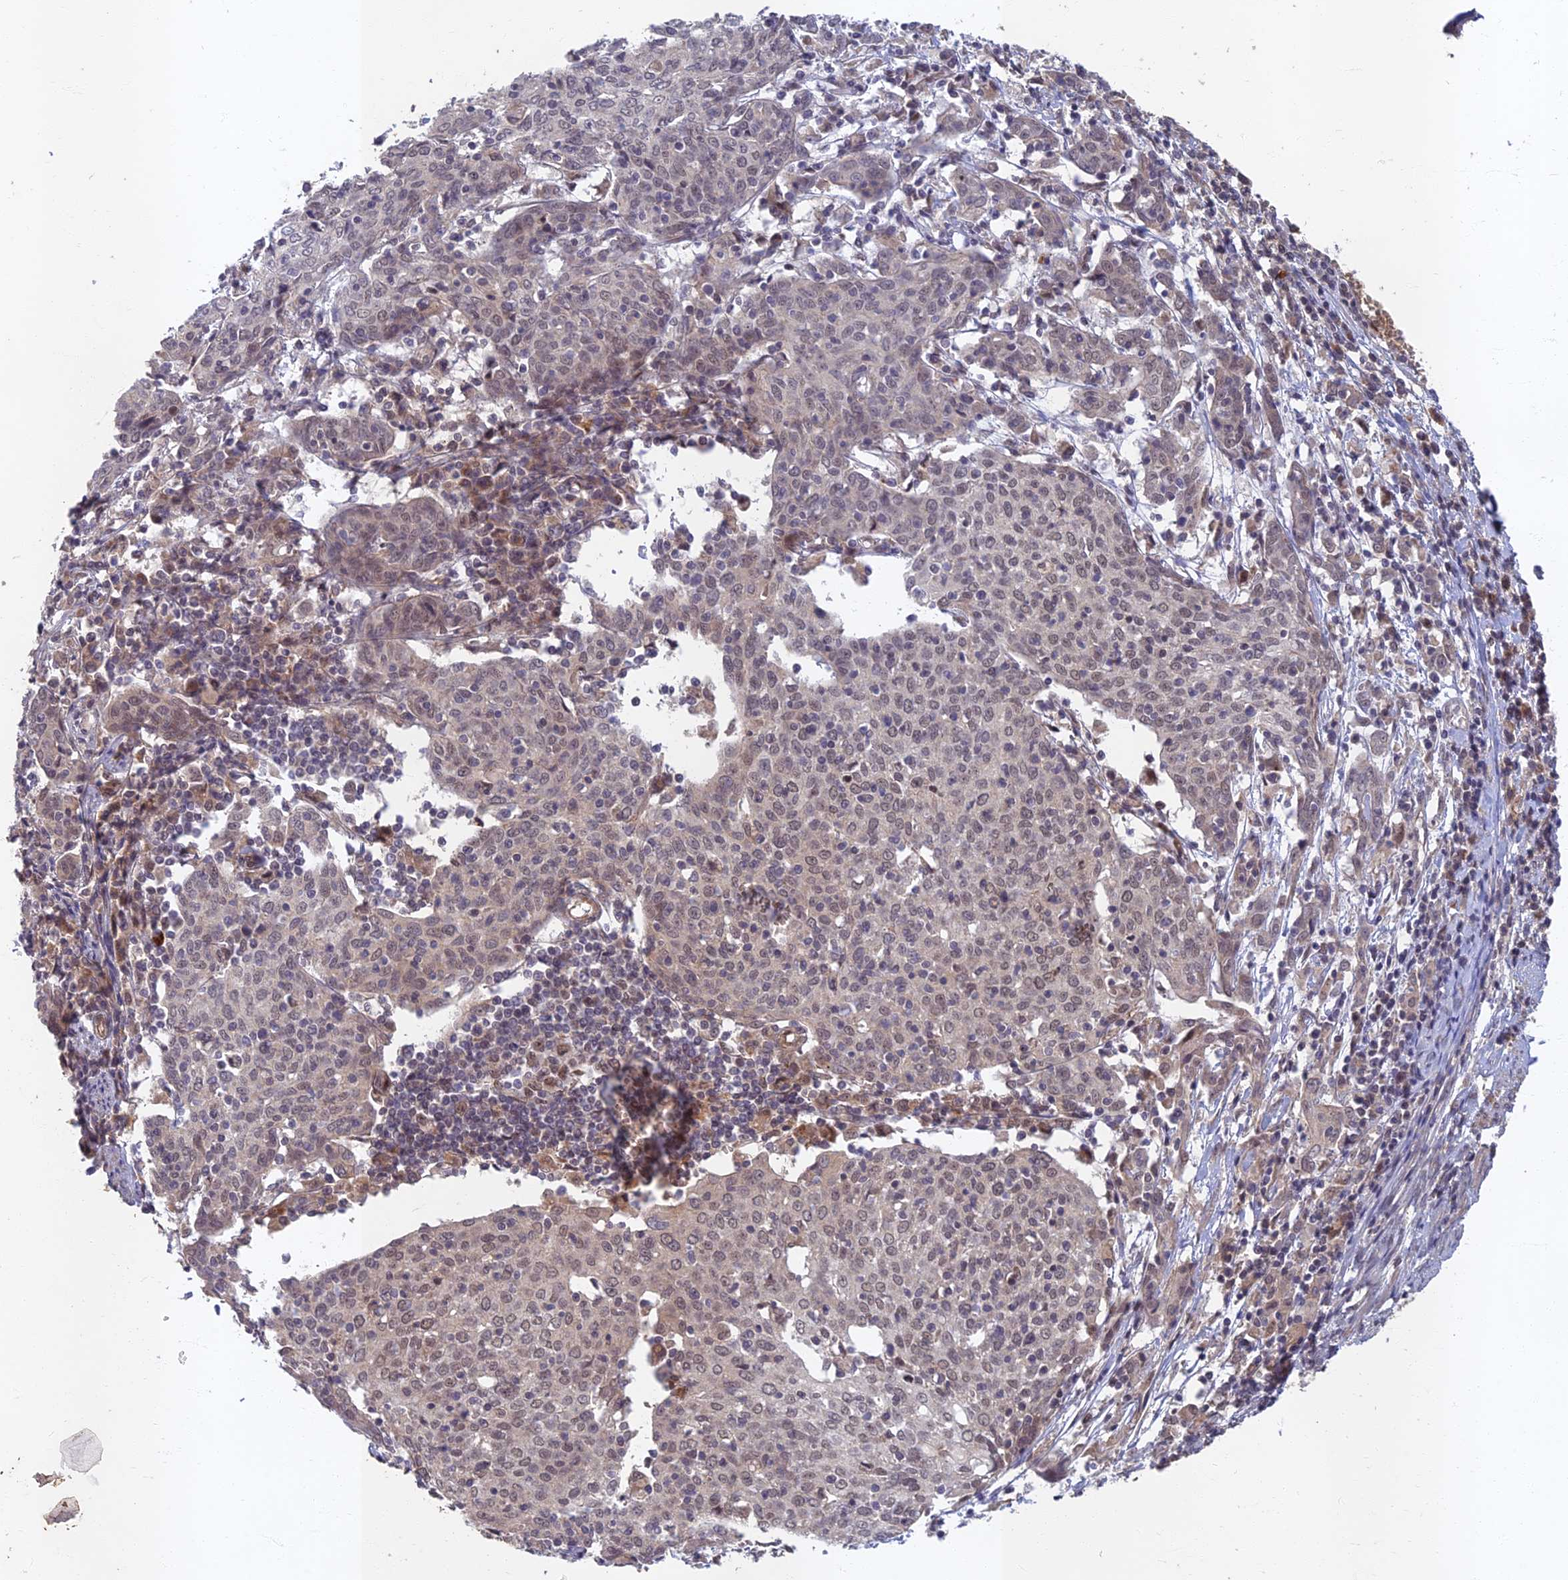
{"staining": {"intensity": "weak", "quantity": "<25%", "location": "nuclear"}, "tissue": "cervical cancer", "cell_type": "Tumor cells", "image_type": "cancer", "snomed": [{"axis": "morphology", "description": "Squamous cell carcinoma, NOS"}, {"axis": "topography", "description": "Cervix"}], "caption": "Squamous cell carcinoma (cervical) was stained to show a protein in brown. There is no significant expression in tumor cells.", "gene": "EARS2", "patient": {"sex": "female", "age": 67}}